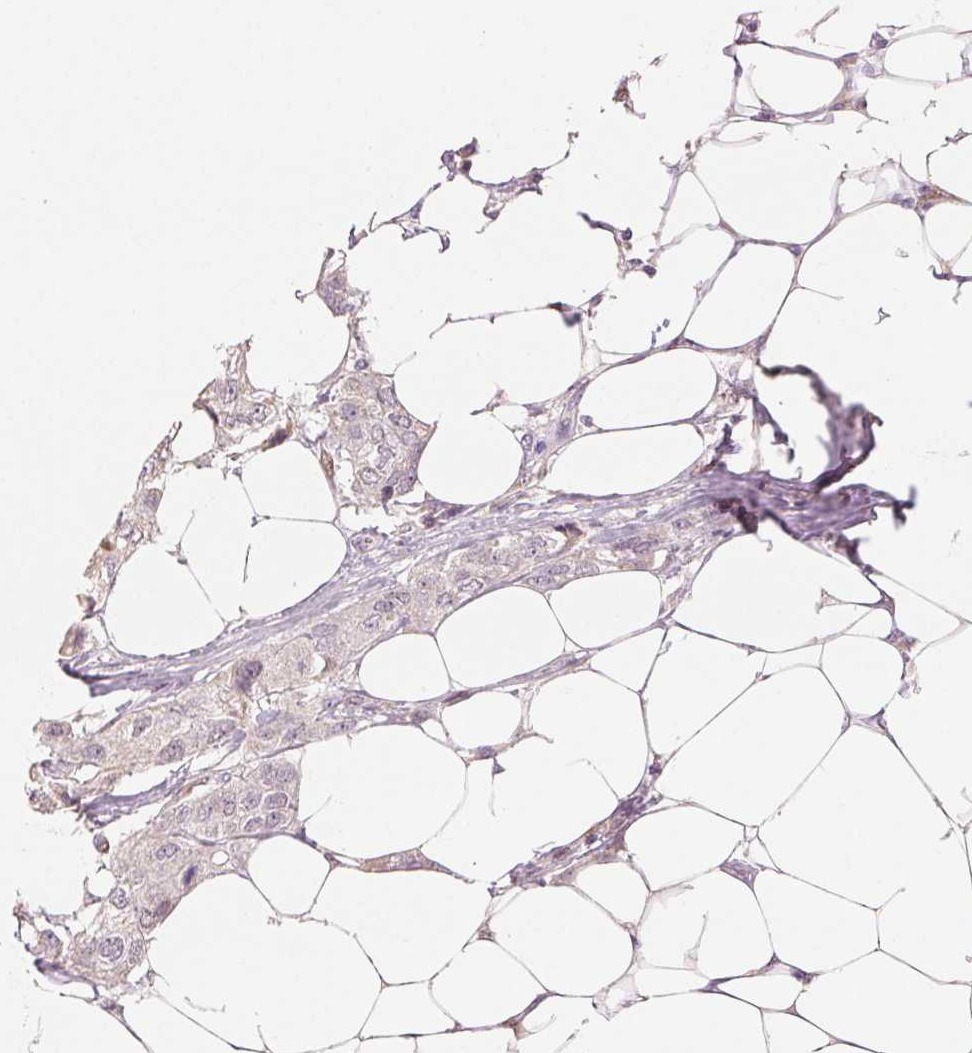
{"staining": {"intensity": "negative", "quantity": "none", "location": "none"}, "tissue": "breast cancer", "cell_type": "Tumor cells", "image_type": "cancer", "snomed": [{"axis": "morphology", "description": "Duct carcinoma"}, {"axis": "topography", "description": "Breast"}], "caption": "Tumor cells are negative for protein expression in human breast cancer.", "gene": "SMARCD3", "patient": {"sex": "female", "age": 80}}